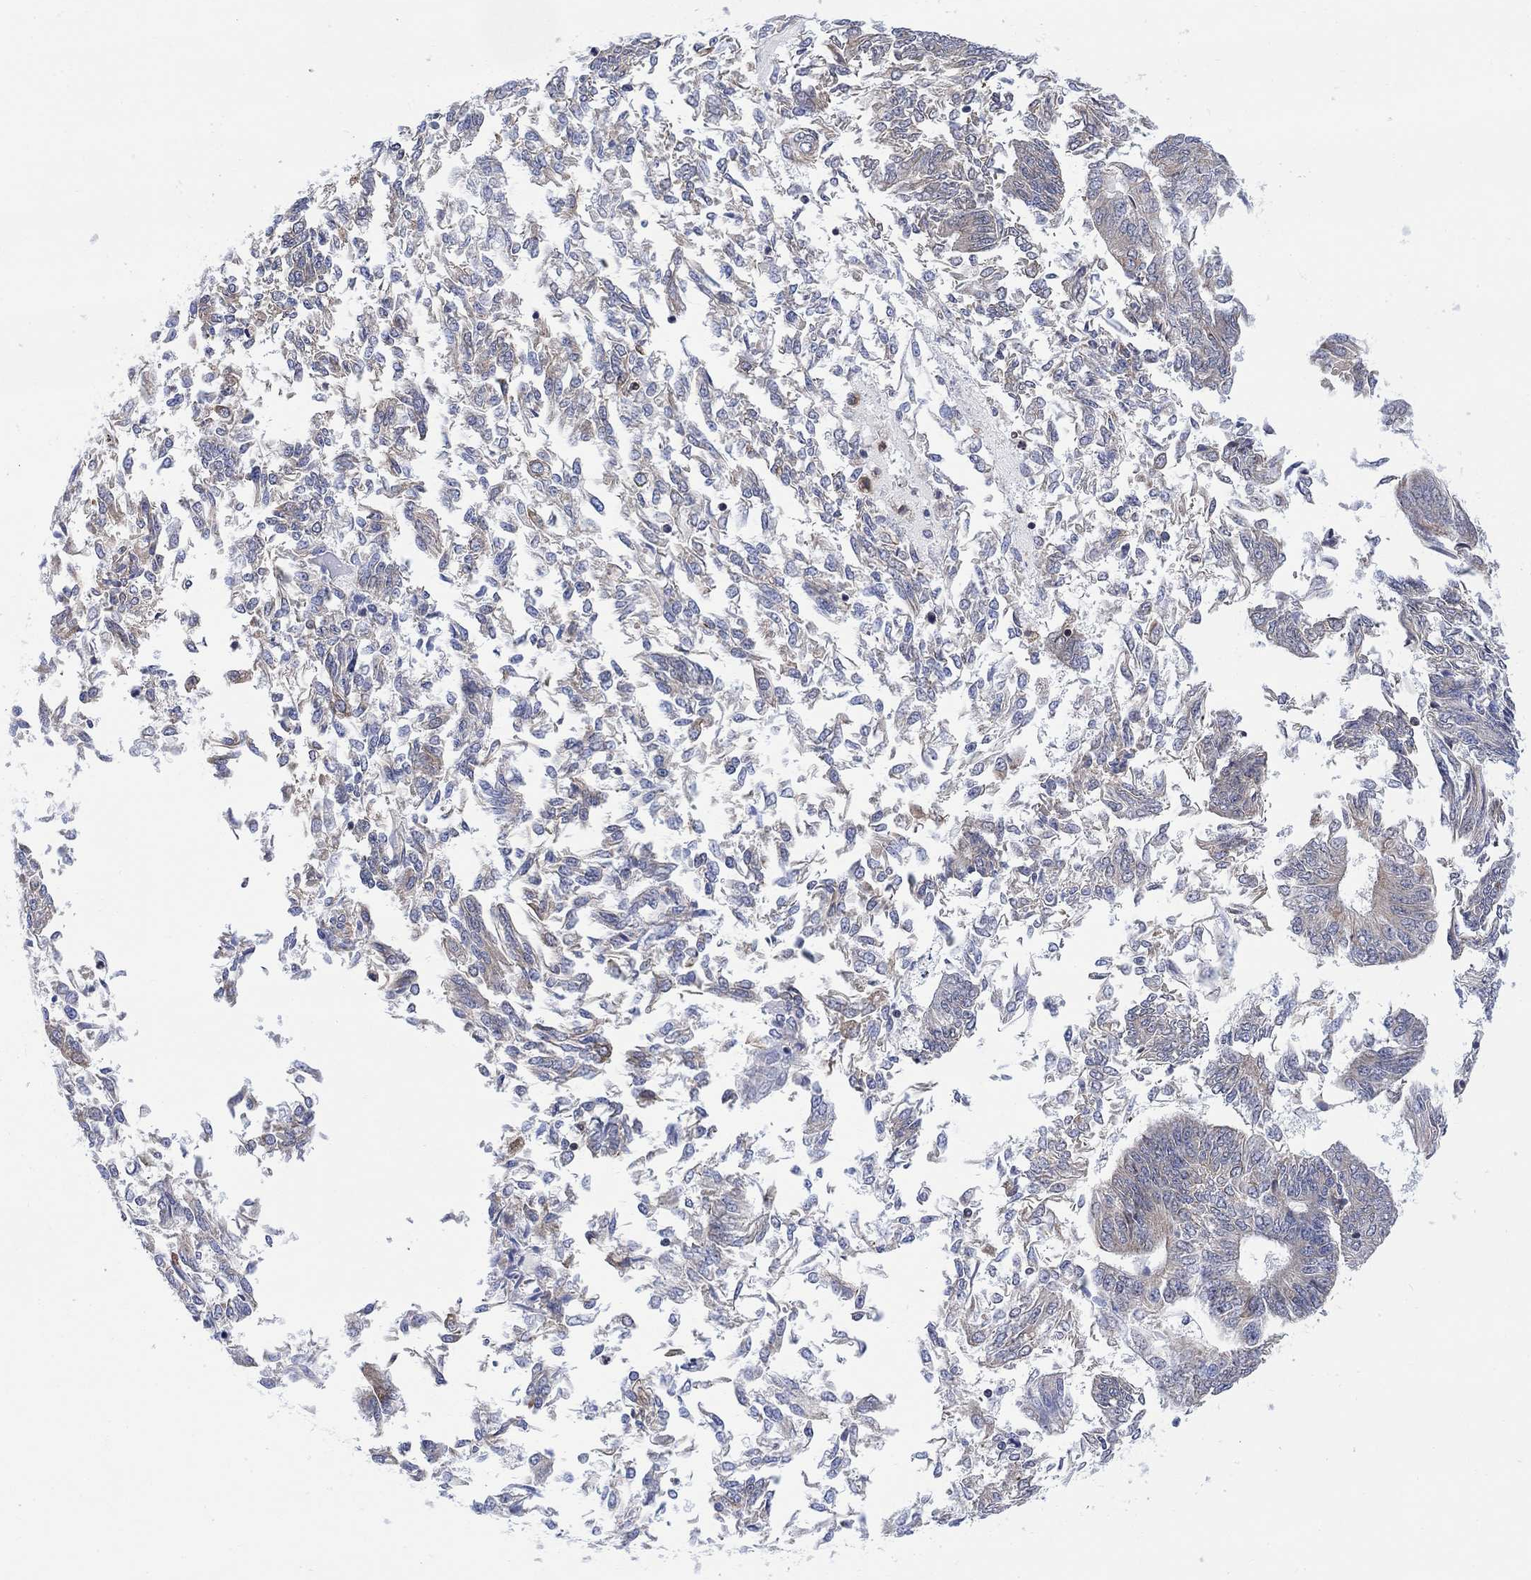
{"staining": {"intensity": "weak", "quantity": "<25%", "location": "cytoplasmic/membranous"}, "tissue": "endometrial cancer", "cell_type": "Tumor cells", "image_type": "cancer", "snomed": [{"axis": "morphology", "description": "Adenocarcinoma, NOS"}, {"axis": "topography", "description": "Endometrium"}], "caption": "Immunohistochemical staining of endometrial cancer (adenocarcinoma) shows no significant expression in tumor cells.", "gene": "GBP5", "patient": {"sex": "female", "age": 58}}